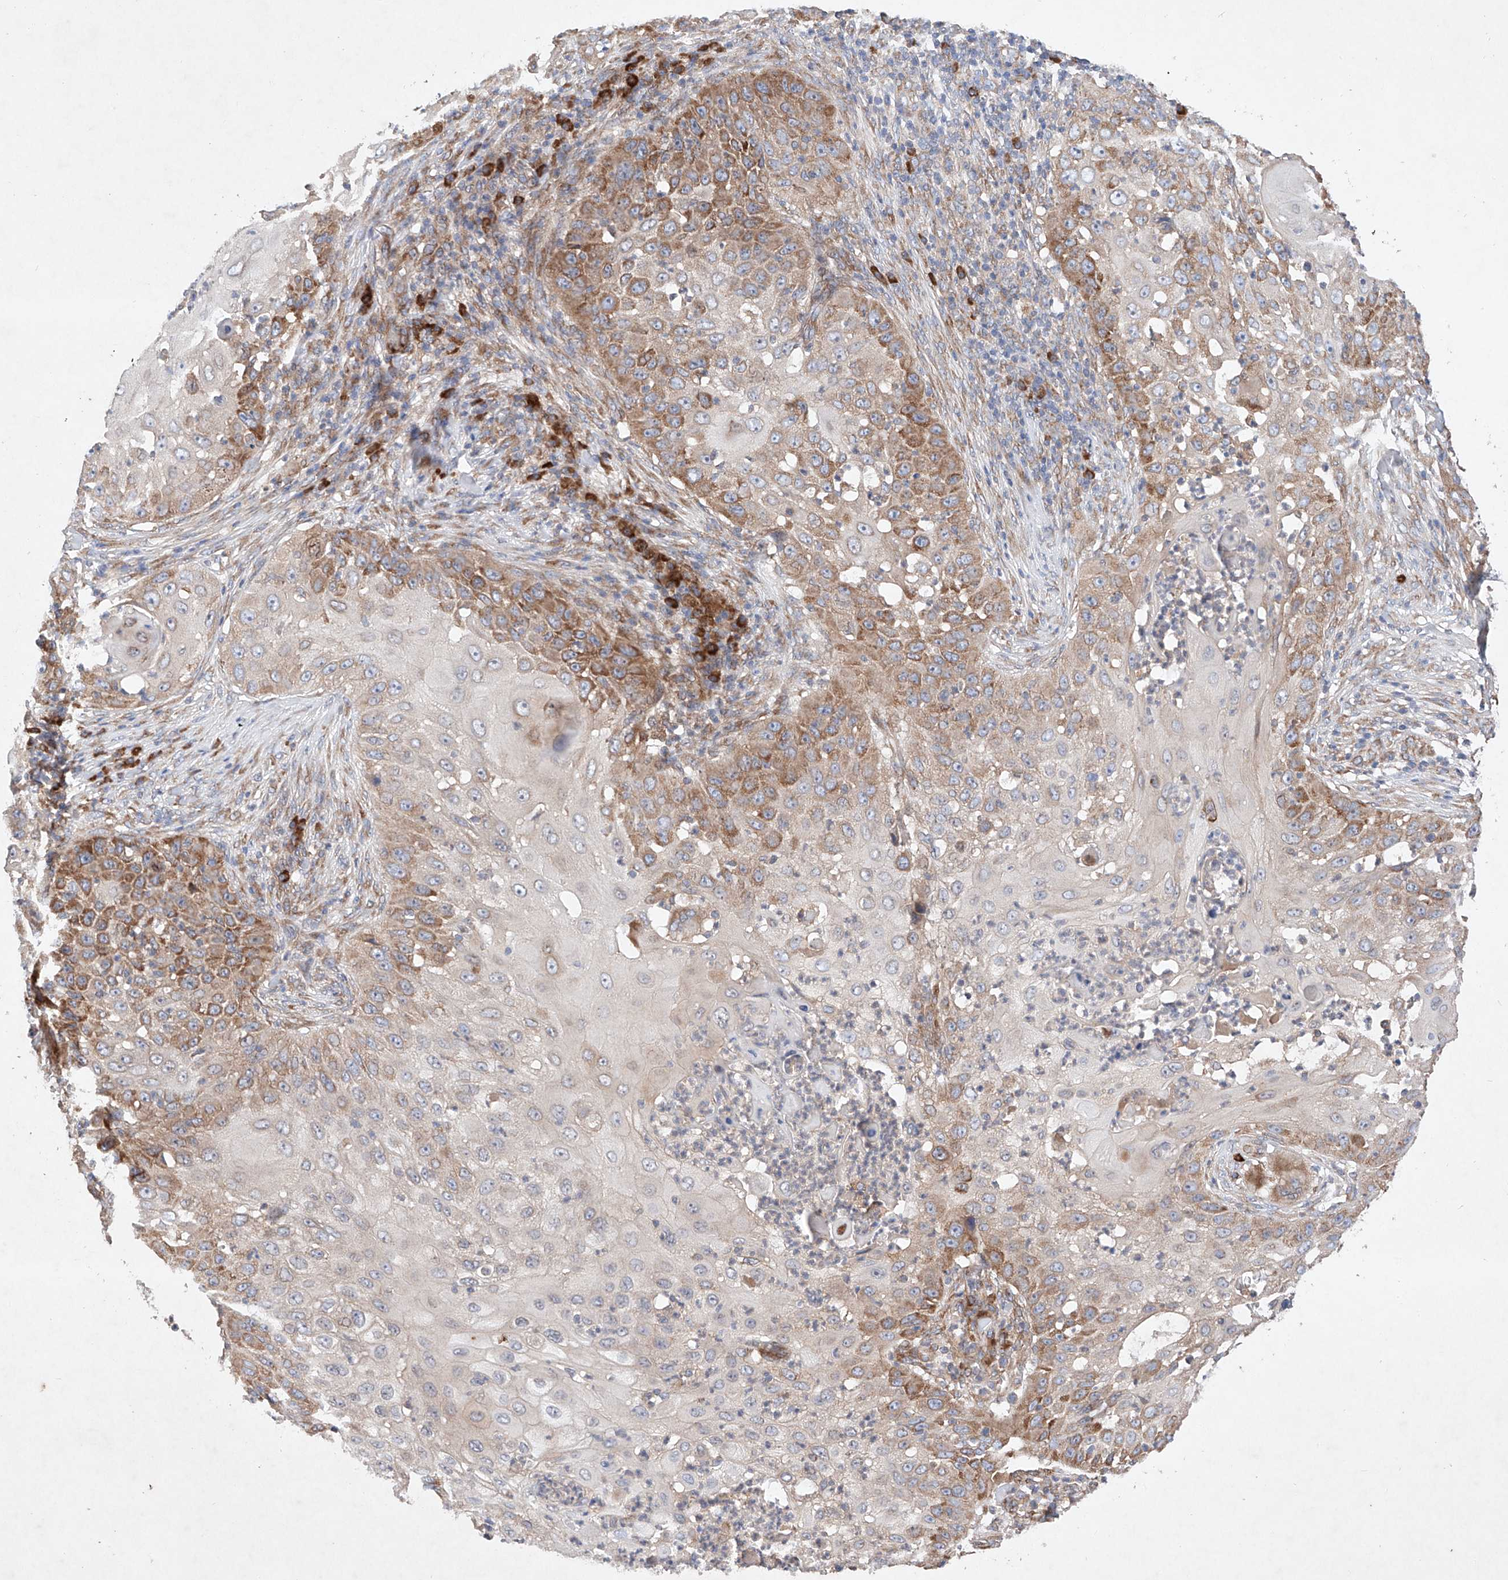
{"staining": {"intensity": "moderate", "quantity": "25%-75%", "location": "cytoplasmic/membranous"}, "tissue": "skin cancer", "cell_type": "Tumor cells", "image_type": "cancer", "snomed": [{"axis": "morphology", "description": "Squamous cell carcinoma, NOS"}, {"axis": "topography", "description": "Skin"}], "caption": "Skin cancer was stained to show a protein in brown. There is medium levels of moderate cytoplasmic/membranous expression in about 25%-75% of tumor cells.", "gene": "FASTK", "patient": {"sex": "female", "age": 44}}